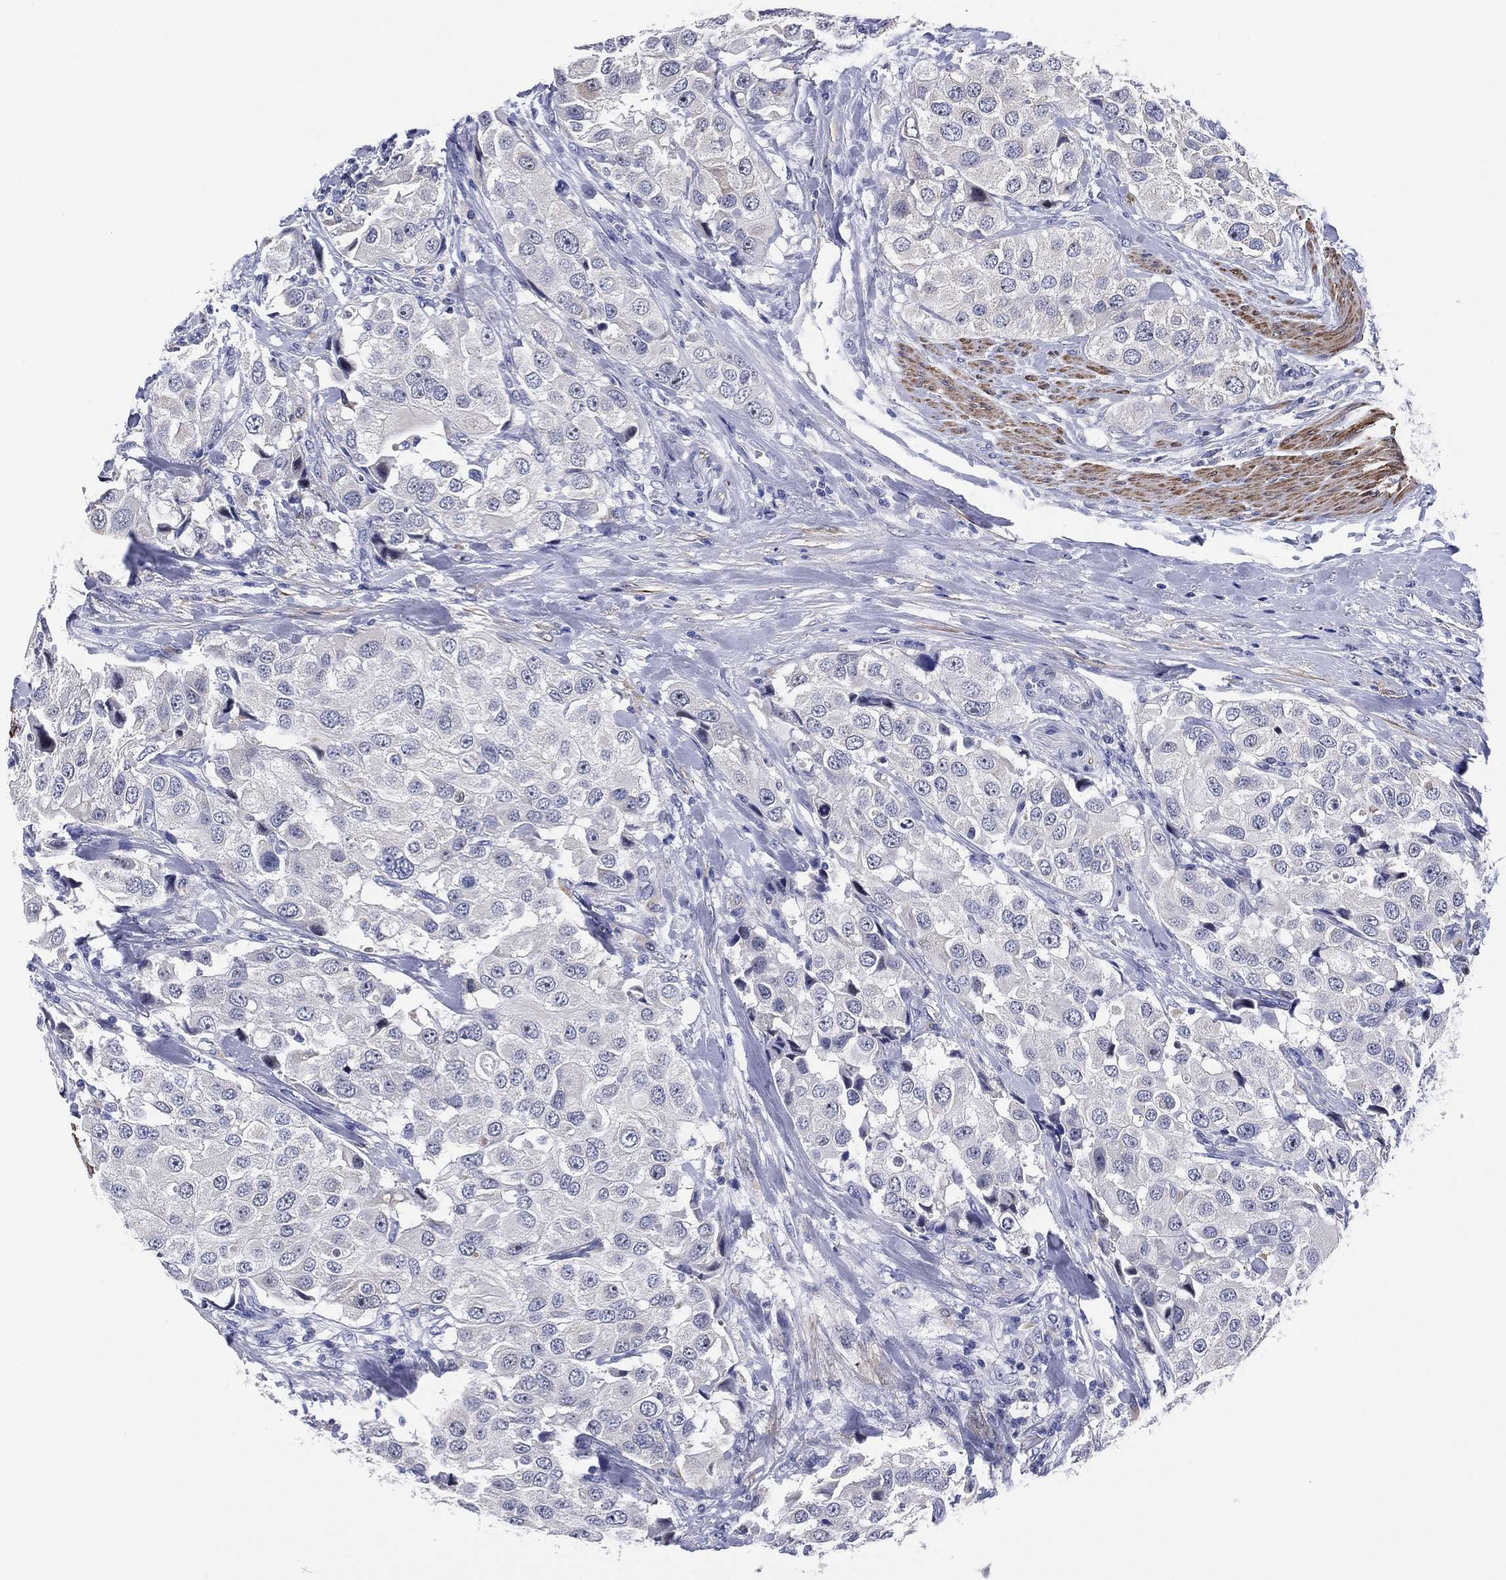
{"staining": {"intensity": "negative", "quantity": "none", "location": "none"}, "tissue": "urothelial cancer", "cell_type": "Tumor cells", "image_type": "cancer", "snomed": [{"axis": "morphology", "description": "Urothelial carcinoma, High grade"}, {"axis": "topography", "description": "Urinary bladder"}], "caption": "A high-resolution histopathology image shows immunohistochemistry (IHC) staining of urothelial cancer, which shows no significant staining in tumor cells.", "gene": "CLIP3", "patient": {"sex": "female", "age": 64}}